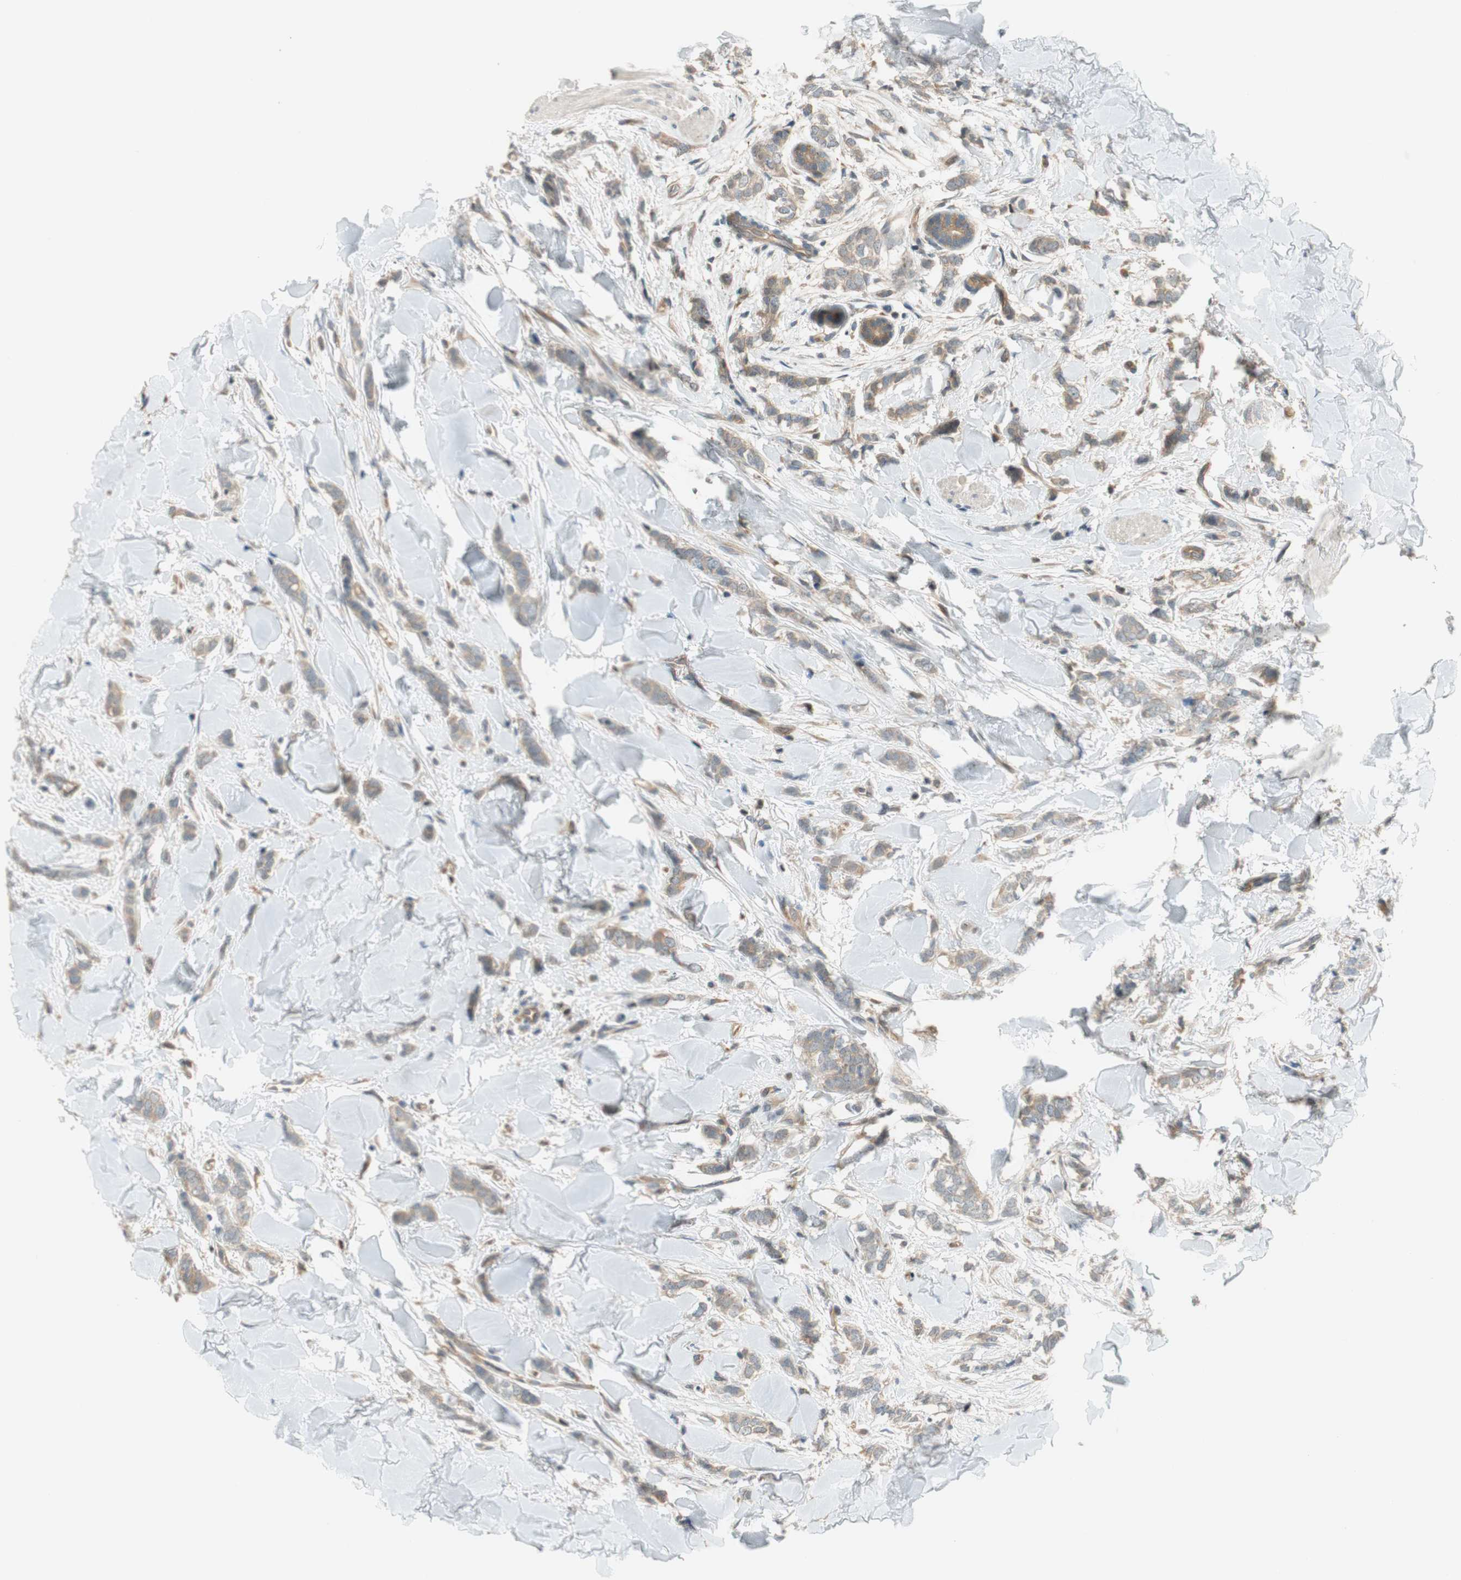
{"staining": {"intensity": "weak", "quantity": ">75%", "location": "cytoplasmic/membranous"}, "tissue": "breast cancer", "cell_type": "Tumor cells", "image_type": "cancer", "snomed": [{"axis": "morphology", "description": "Lobular carcinoma"}, {"axis": "topography", "description": "Skin"}, {"axis": "topography", "description": "Breast"}], "caption": "A histopathology image showing weak cytoplasmic/membranous expression in approximately >75% of tumor cells in breast cancer (lobular carcinoma), as visualized by brown immunohistochemical staining.", "gene": "GATD1", "patient": {"sex": "female", "age": 46}}